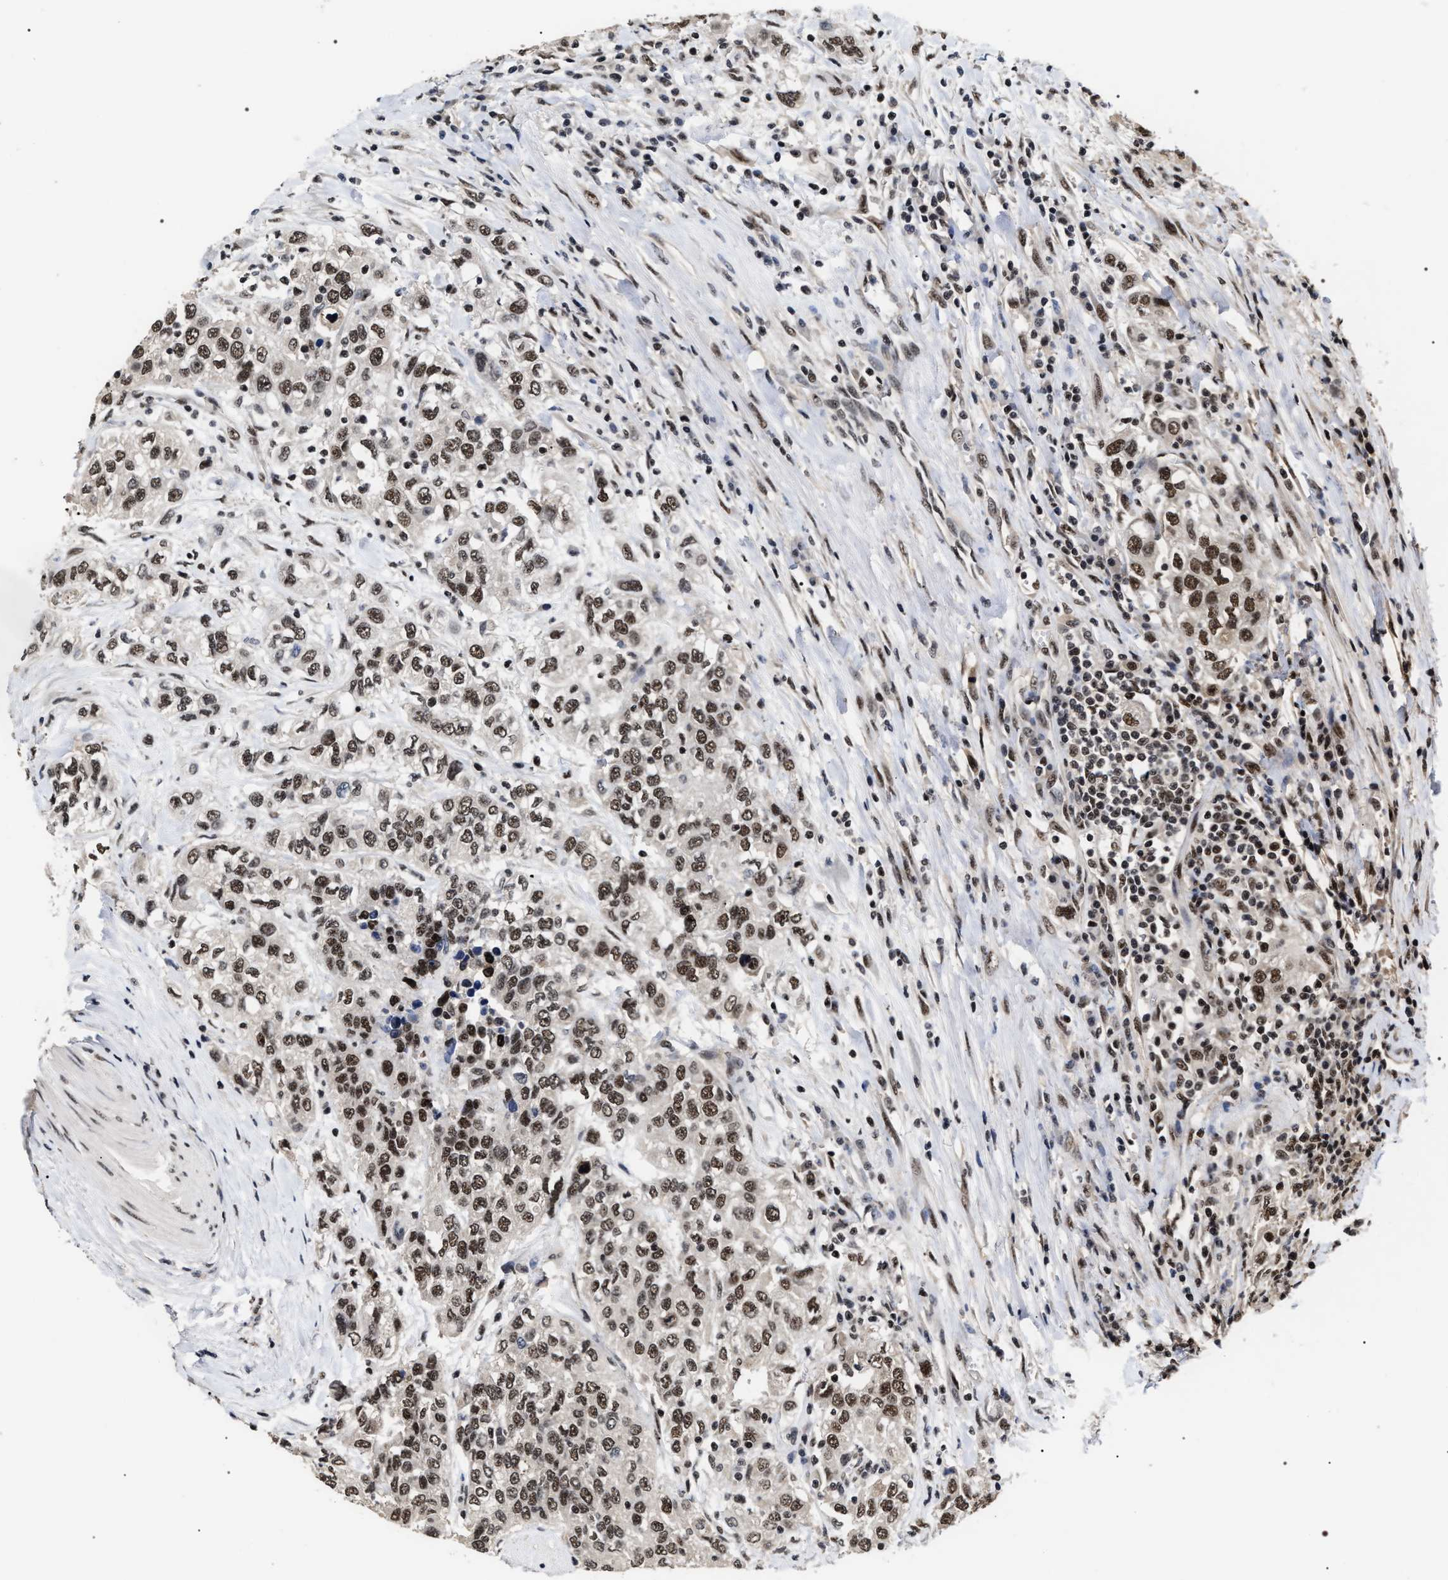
{"staining": {"intensity": "strong", "quantity": ">75%", "location": "nuclear"}, "tissue": "urothelial cancer", "cell_type": "Tumor cells", "image_type": "cancer", "snomed": [{"axis": "morphology", "description": "Urothelial carcinoma, High grade"}, {"axis": "topography", "description": "Urinary bladder"}], "caption": "This micrograph exhibits IHC staining of human high-grade urothelial carcinoma, with high strong nuclear staining in approximately >75% of tumor cells.", "gene": "RRP1B", "patient": {"sex": "female", "age": 80}}